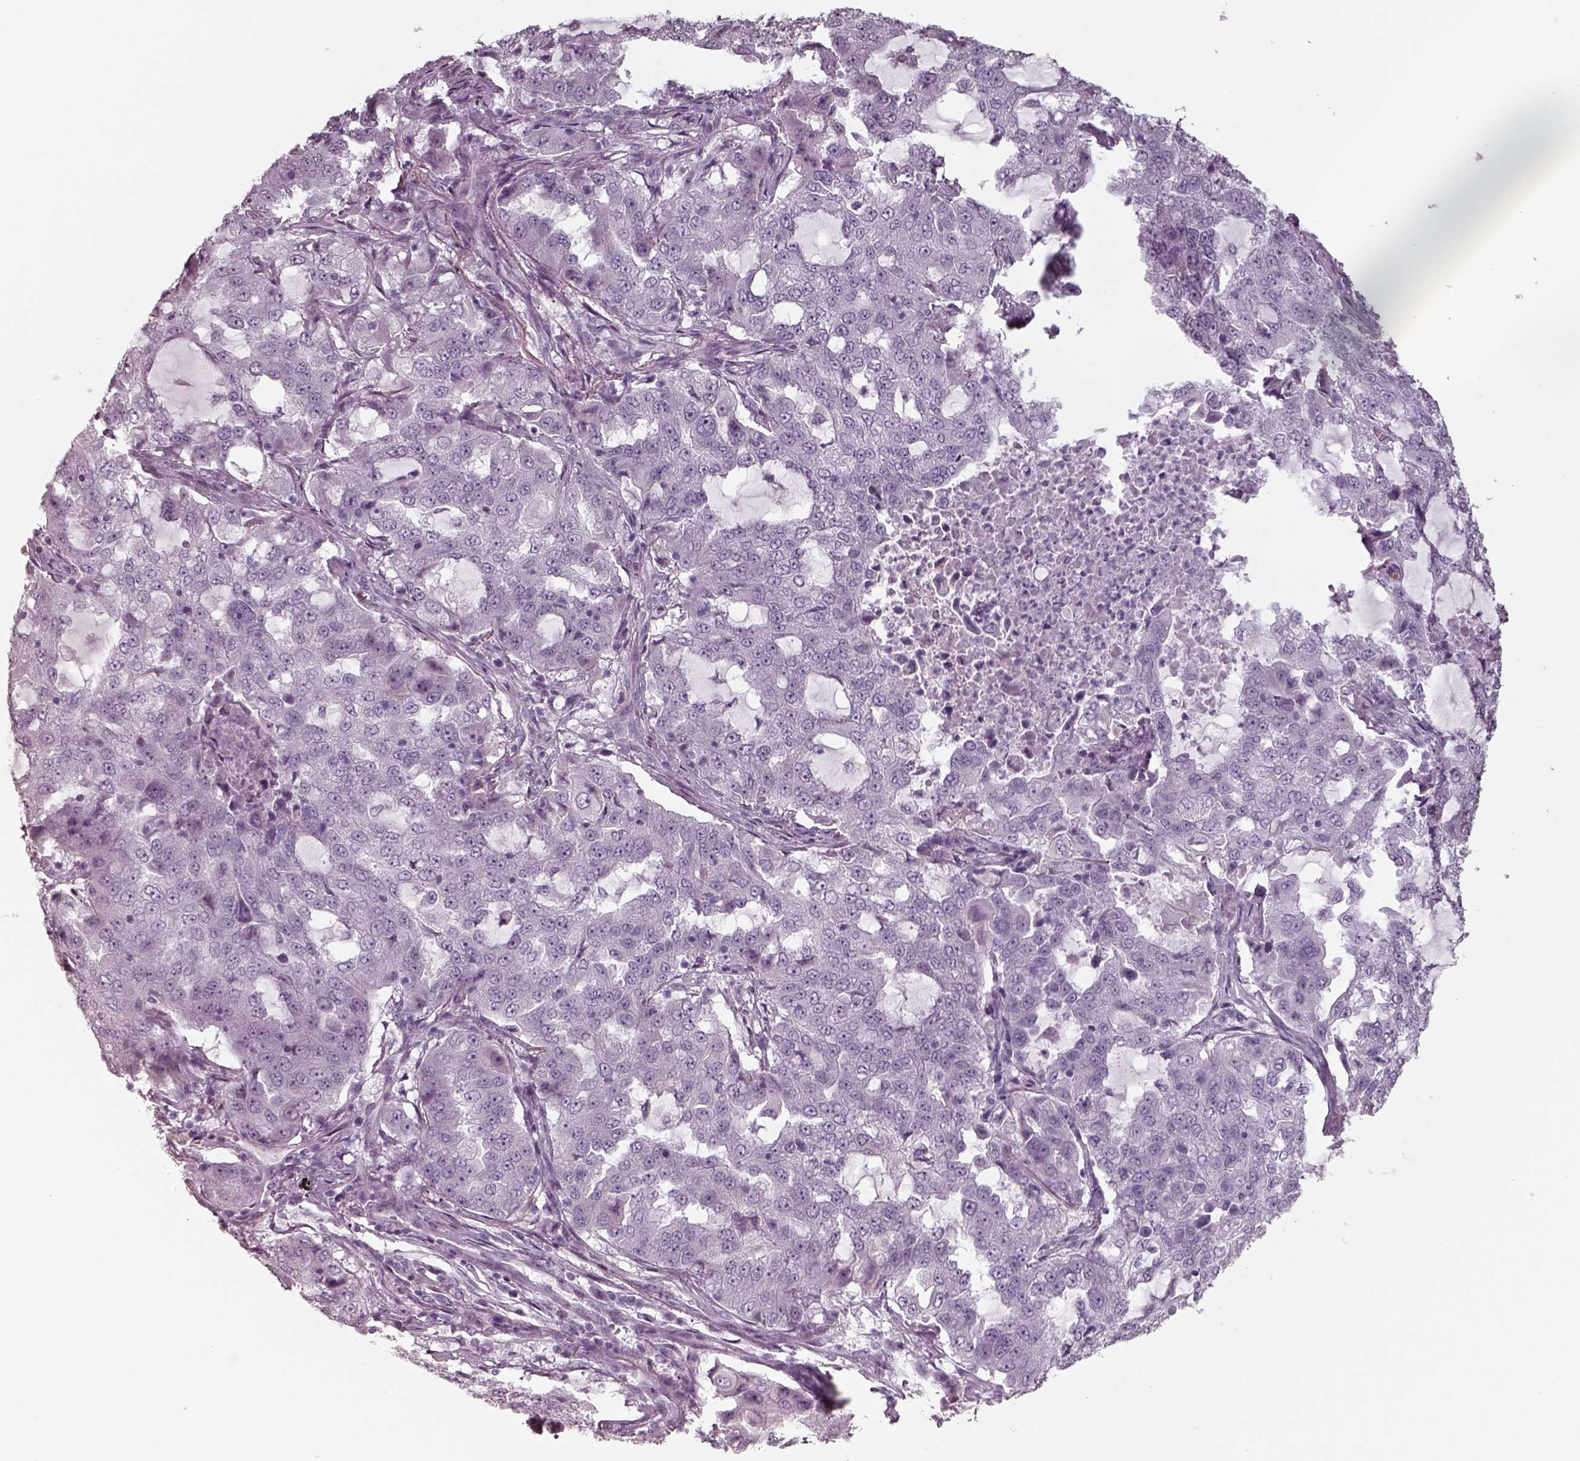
{"staining": {"intensity": "negative", "quantity": "none", "location": "none"}, "tissue": "lung cancer", "cell_type": "Tumor cells", "image_type": "cancer", "snomed": [{"axis": "morphology", "description": "Adenocarcinoma, NOS"}, {"axis": "topography", "description": "Lung"}], "caption": "Immunohistochemistry (IHC) of lung adenocarcinoma exhibits no positivity in tumor cells. (Stains: DAB IHC with hematoxylin counter stain, Microscopy: brightfield microscopy at high magnification).", "gene": "SEPTIN14", "patient": {"sex": "female", "age": 61}}